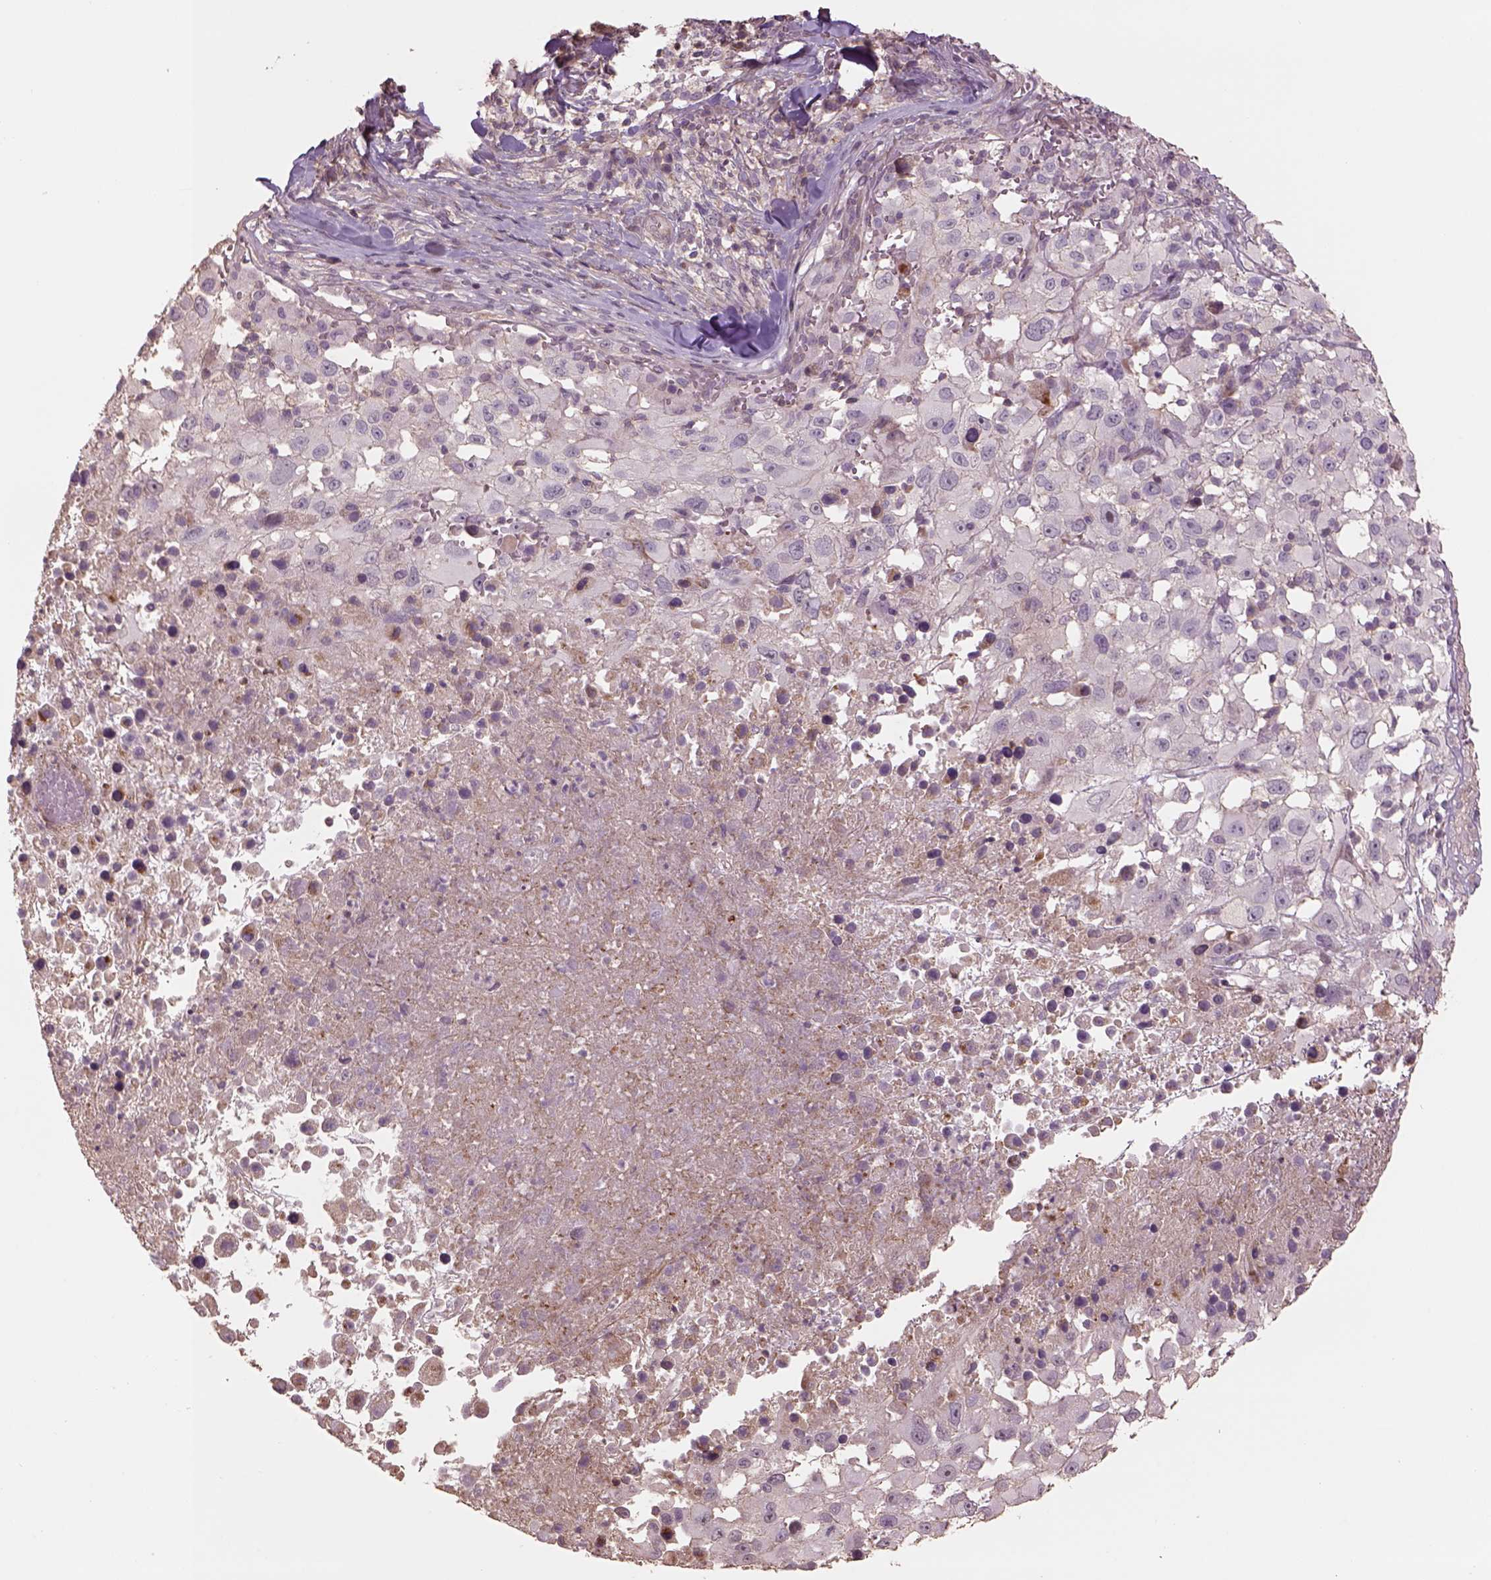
{"staining": {"intensity": "negative", "quantity": "none", "location": "none"}, "tissue": "melanoma", "cell_type": "Tumor cells", "image_type": "cancer", "snomed": [{"axis": "morphology", "description": "Malignant melanoma, Metastatic site"}, {"axis": "topography", "description": "Soft tissue"}], "caption": "This is an IHC image of human melanoma. There is no expression in tumor cells.", "gene": "LIN7A", "patient": {"sex": "male", "age": 50}}